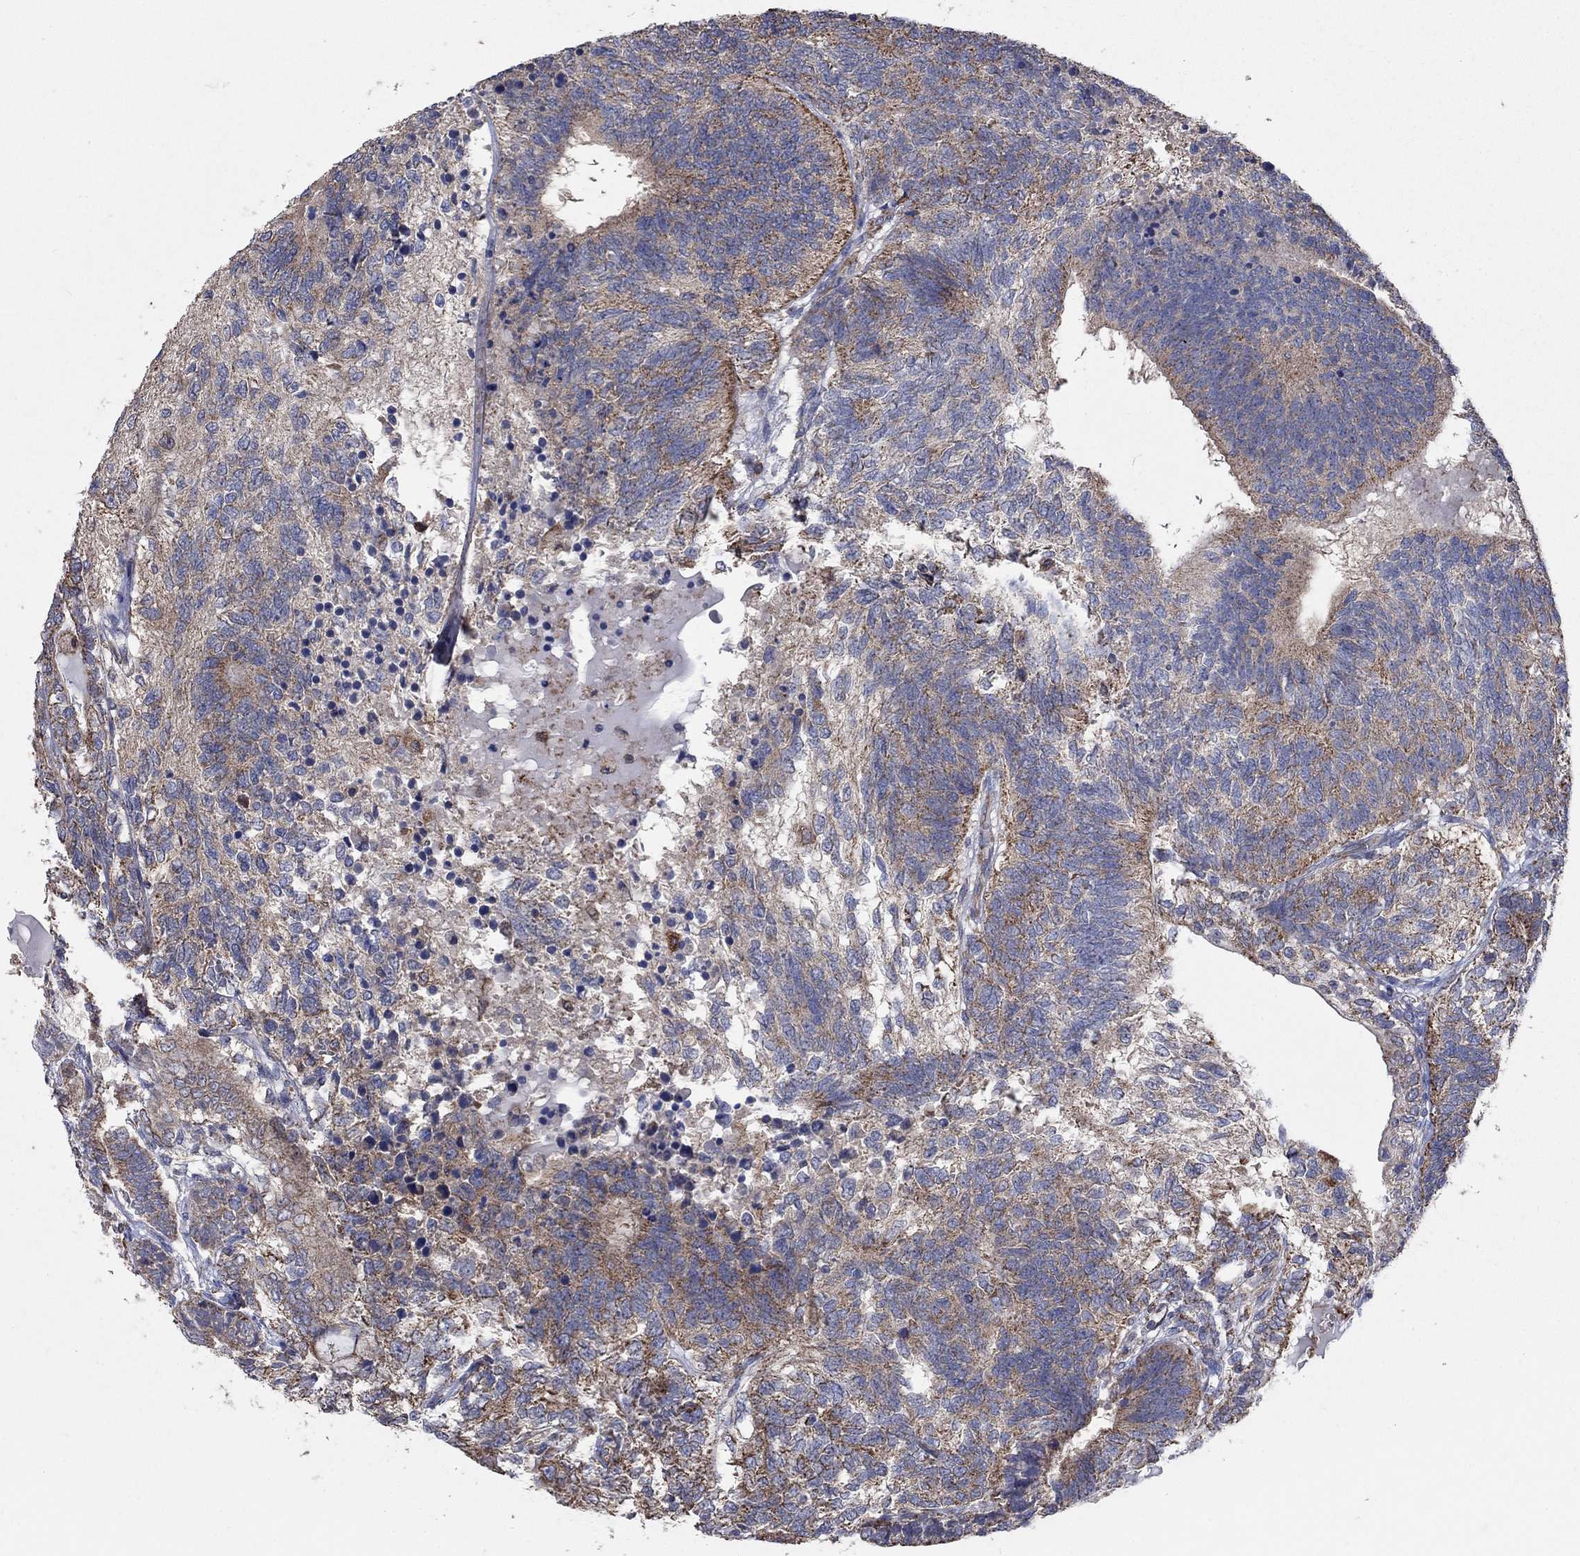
{"staining": {"intensity": "moderate", "quantity": ">75%", "location": "cytoplasmic/membranous"}, "tissue": "testis cancer", "cell_type": "Tumor cells", "image_type": "cancer", "snomed": [{"axis": "morphology", "description": "Seminoma, NOS"}, {"axis": "morphology", "description": "Carcinoma, Embryonal, NOS"}, {"axis": "topography", "description": "Testis"}], "caption": "Testis seminoma was stained to show a protein in brown. There is medium levels of moderate cytoplasmic/membranous expression in approximately >75% of tumor cells.", "gene": "NCEH1", "patient": {"sex": "male", "age": 41}}